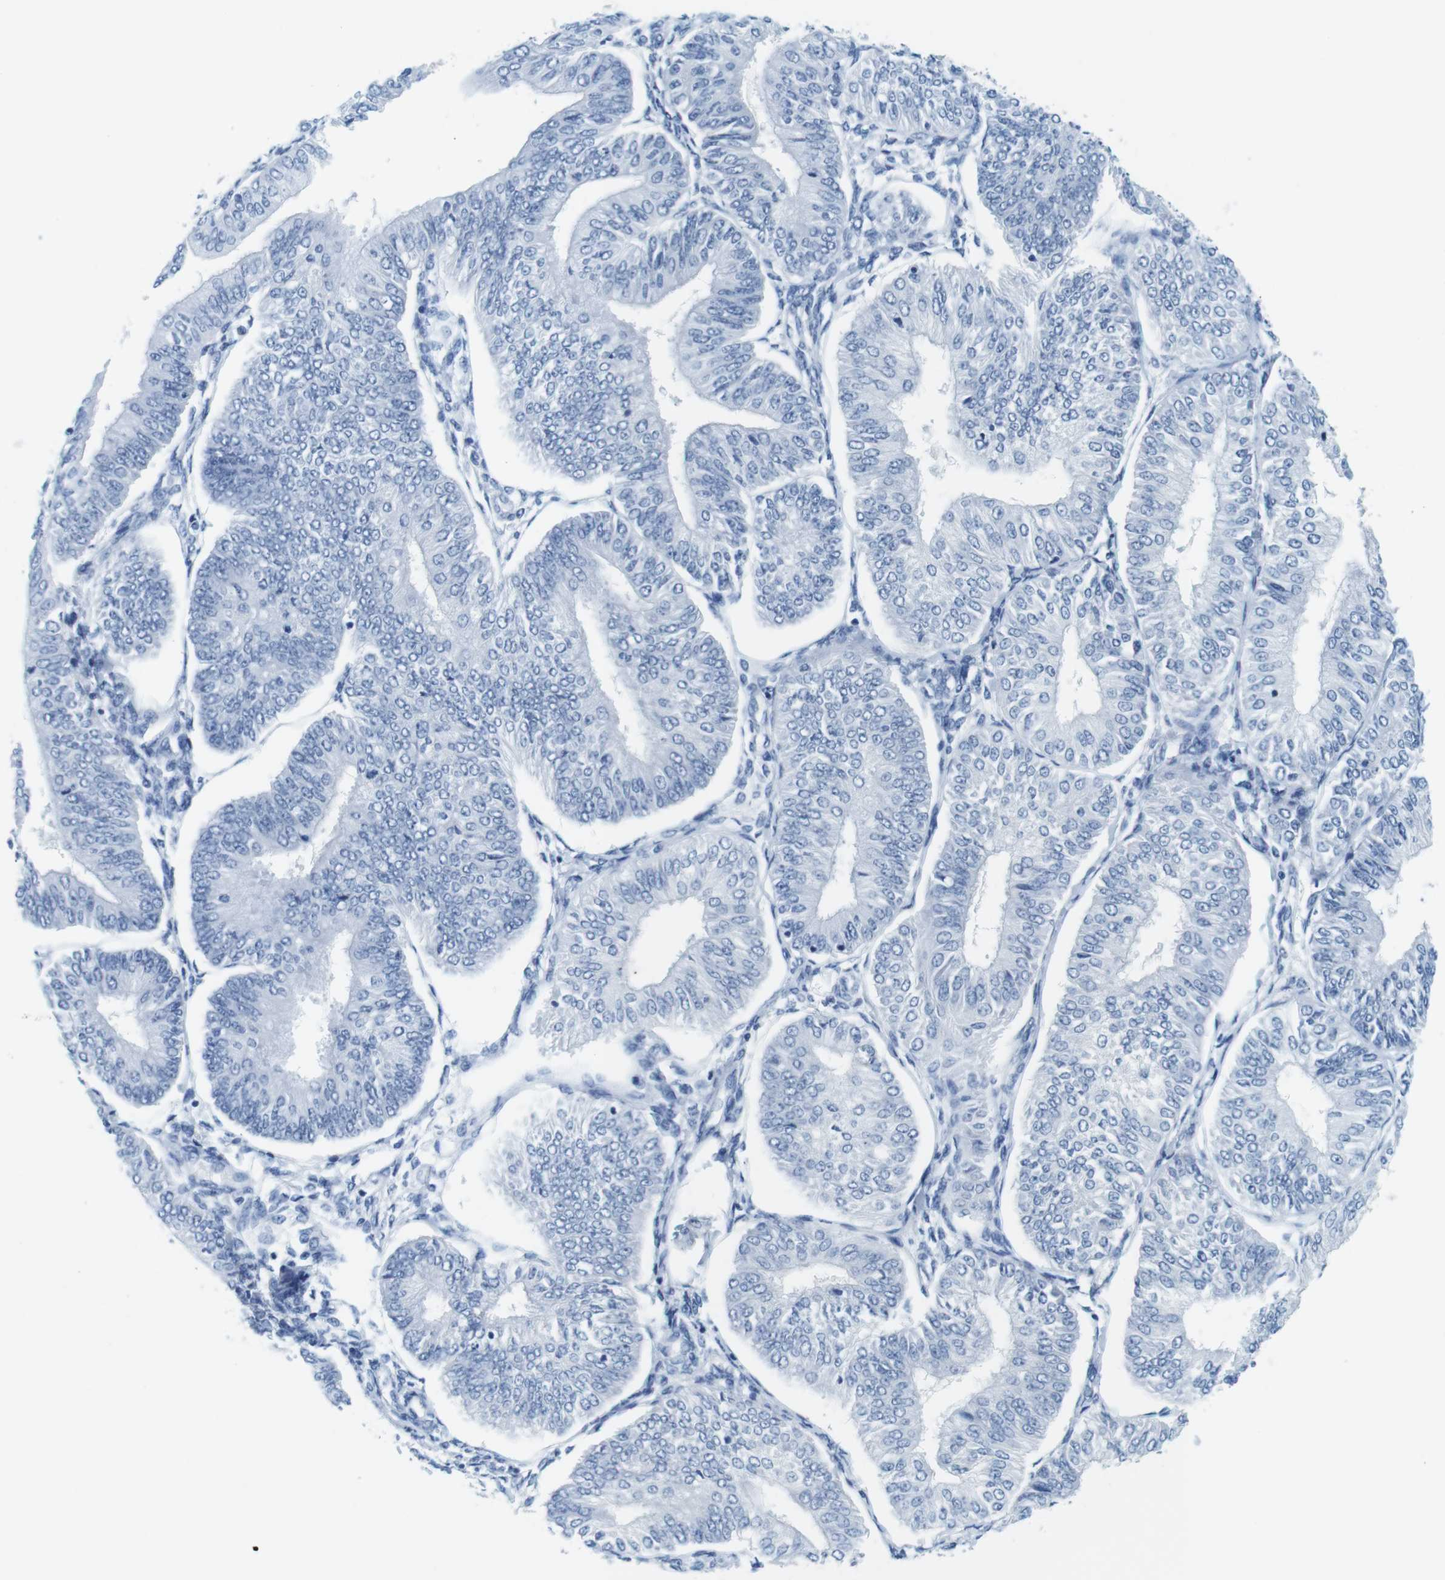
{"staining": {"intensity": "negative", "quantity": "none", "location": "none"}, "tissue": "endometrial cancer", "cell_type": "Tumor cells", "image_type": "cancer", "snomed": [{"axis": "morphology", "description": "Adenocarcinoma, NOS"}, {"axis": "topography", "description": "Endometrium"}], "caption": "Micrograph shows no protein staining in tumor cells of endometrial cancer (adenocarcinoma) tissue. (Stains: DAB (3,3'-diaminobenzidine) immunohistochemistry (IHC) with hematoxylin counter stain, Microscopy: brightfield microscopy at high magnification).", "gene": "CYP2C9", "patient": {"sex": "female", "age": 58}}